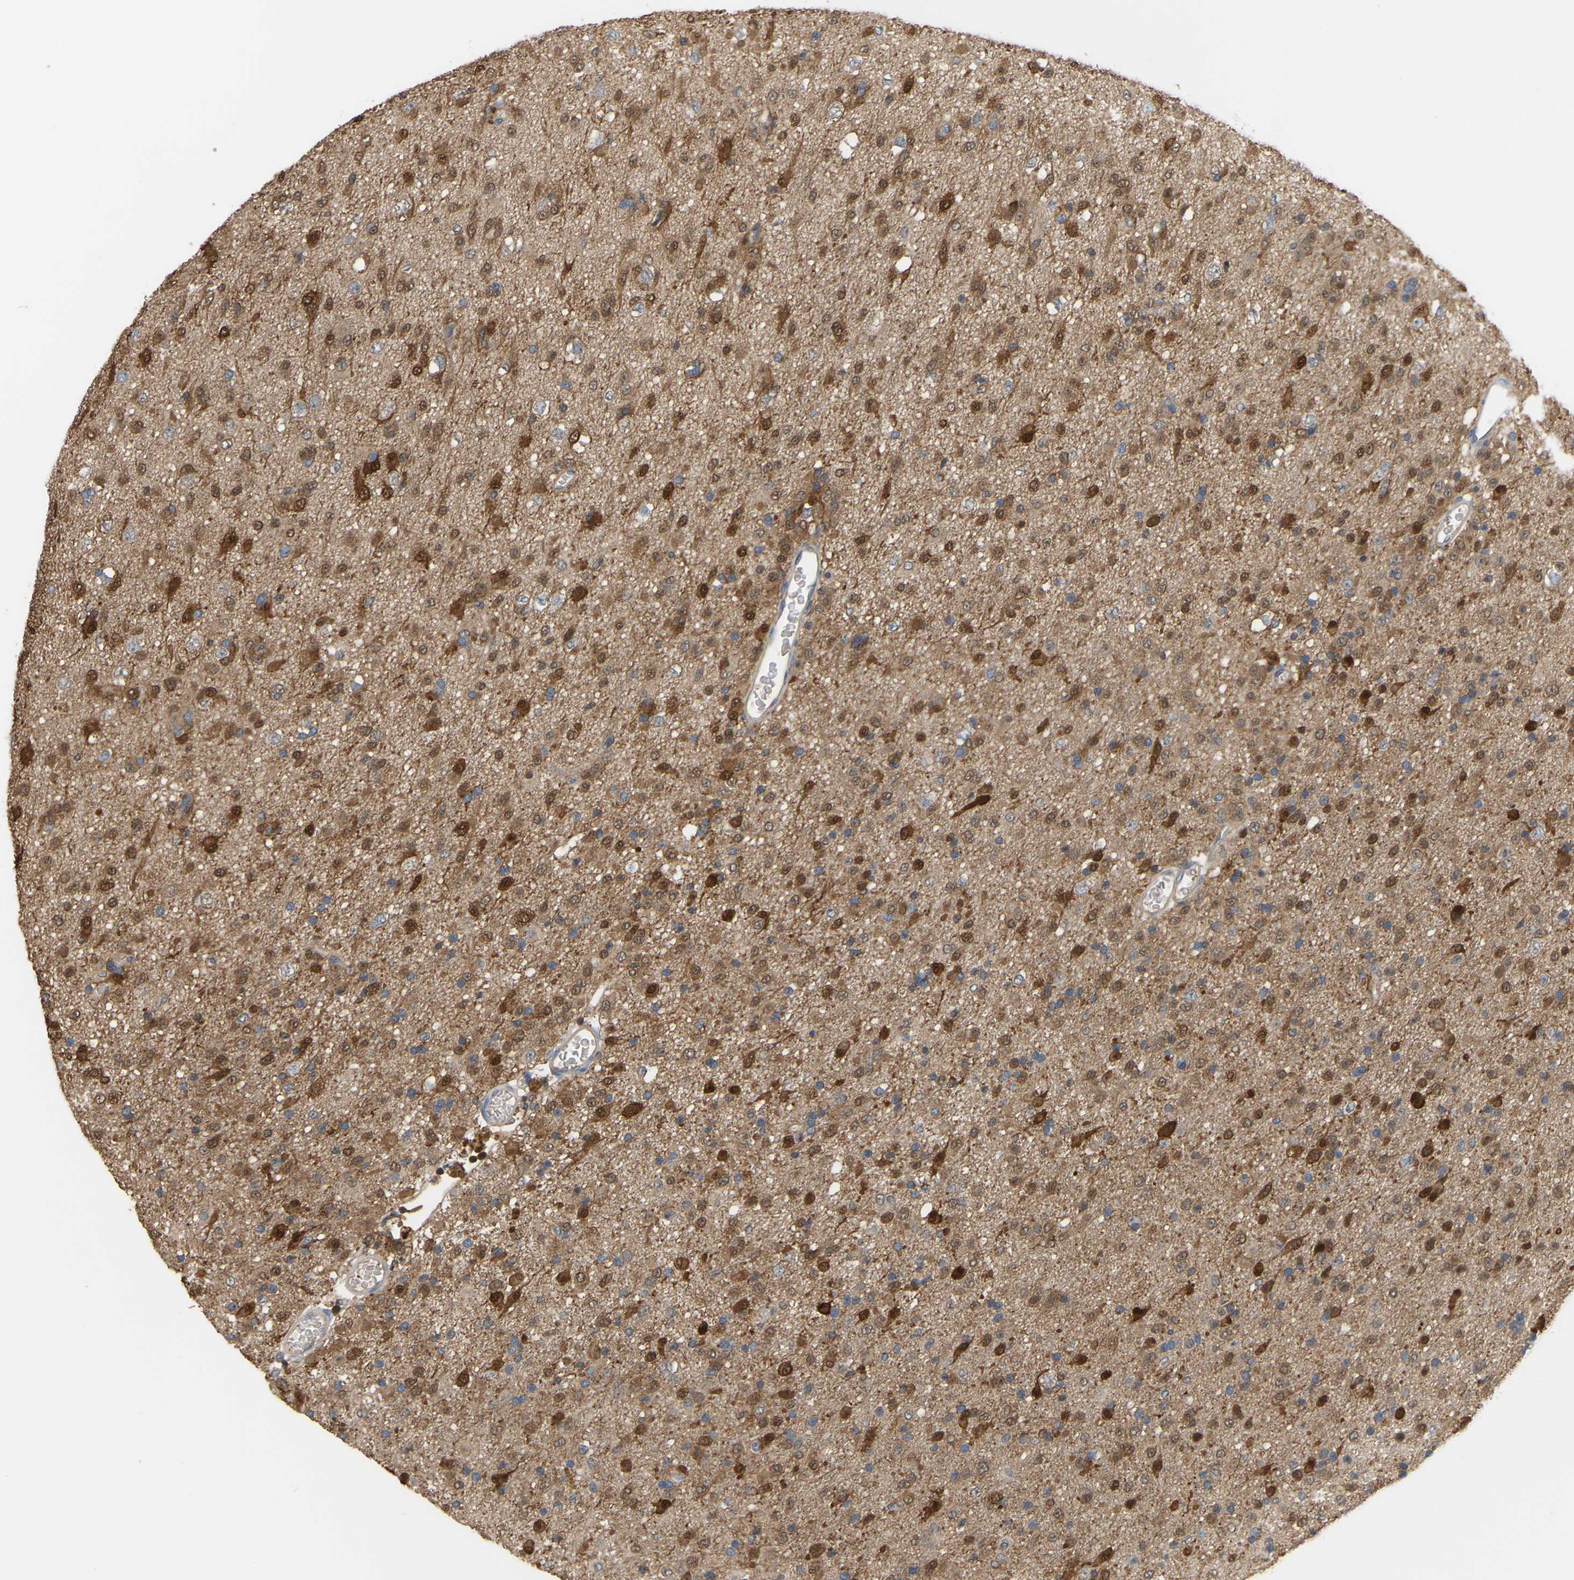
{"staining": {"intensity": "moderate", "quantity": "25%-75%", "location": "cytoplasmic/membranous,nuclear"}, "tissue": "glioma", "cell_type": "Tumor cells", "image_type": "cancer", "snomed": [{"axis": "morphology", "description": "Glioma, malignant, Low grade"}, {"axis": "topography", "description": "Brain"}], "caption": "This photomicrograph displays immunohistochemistry staining of human glioma, with medium moderate cytoplasmic/membranous and nuclear positivity in approximately 25%-75% of tumor cells.", "gene": "MTPN", "patient": {"sex": "male", "age": 65}}